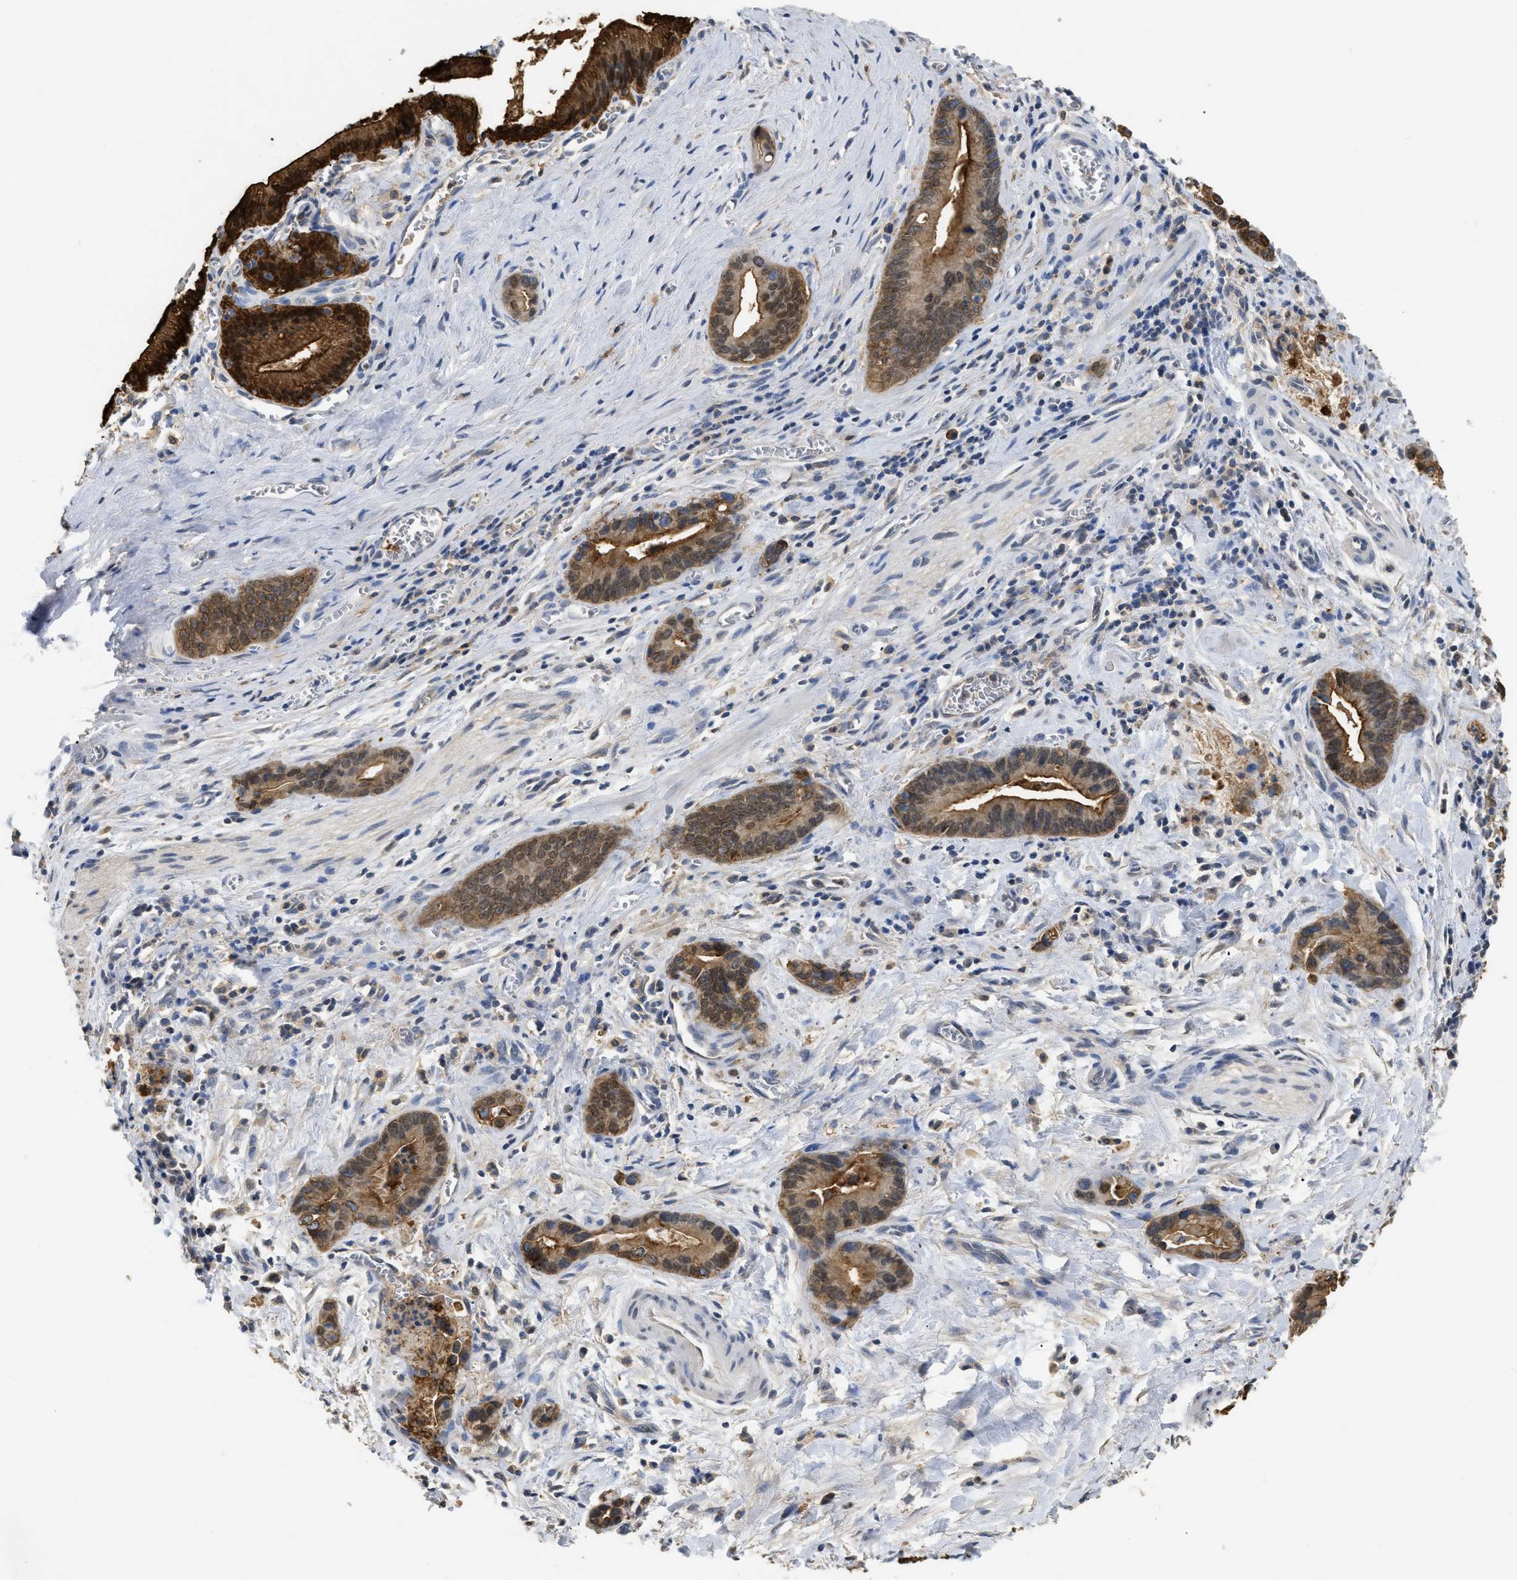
{"staining": {"intensity": "strong", "quantity": "25%-75%", "location": "cytoplasmic/membranous,nuclear"}, "tissue": "liver cancer", "cell_type": "Tumor cells", "image_type": "cancer", "snomed": [{"axis": "morphology", "description": "Cholangiocarcinoma"}, {"axis": "topography", "description": "Liver"}], "caption": "Tumor cells demonstrate high levels of strong cytoplasmic/membranous and nuclear staining in about 25%-75% of cells in human liver cholangiocarcinoma. (Brightfield microscopy of DAB IHC at high magnification).", "gene": "ANXA4", "patient": {"sex": "female", "age": 55}}